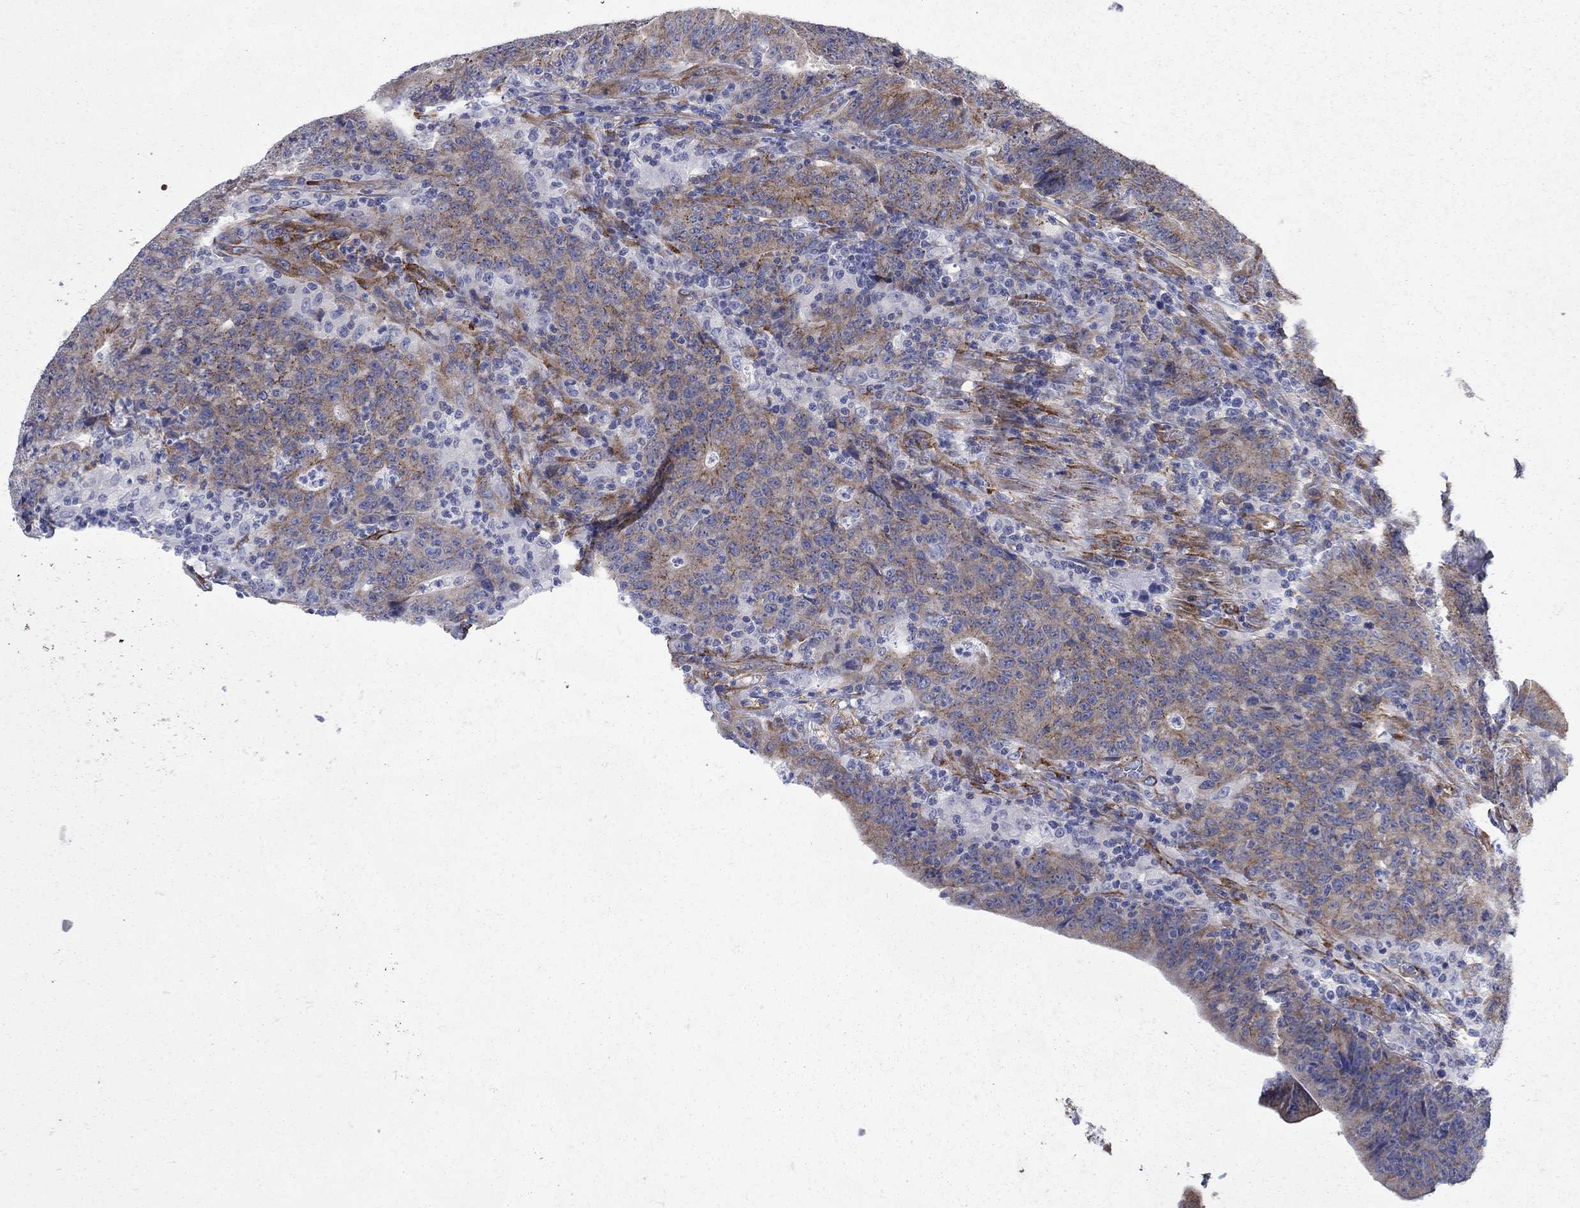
{"staining": {"intensity": "moderate", "quantity": ">75%", "location": "cytoplasmic/membranous"}, "tissue": "colorectal cancer", "cell_type": "Tumor cells", "image_type": "cancer", "snomed": [{"axis": "morphology", "description": "Adenocarcinoma, NOS"}, {"axis": "topography", "description": "Colon"}], "caption": "Colorectal cancer was stained to show a protein in brown. There is medium levels of moderate cytoplasmic/membranous positivity in approximately >75% of tumor cells.", "gene": "SEPTIN8", "patient": {"sex": "female", "age": 75}}